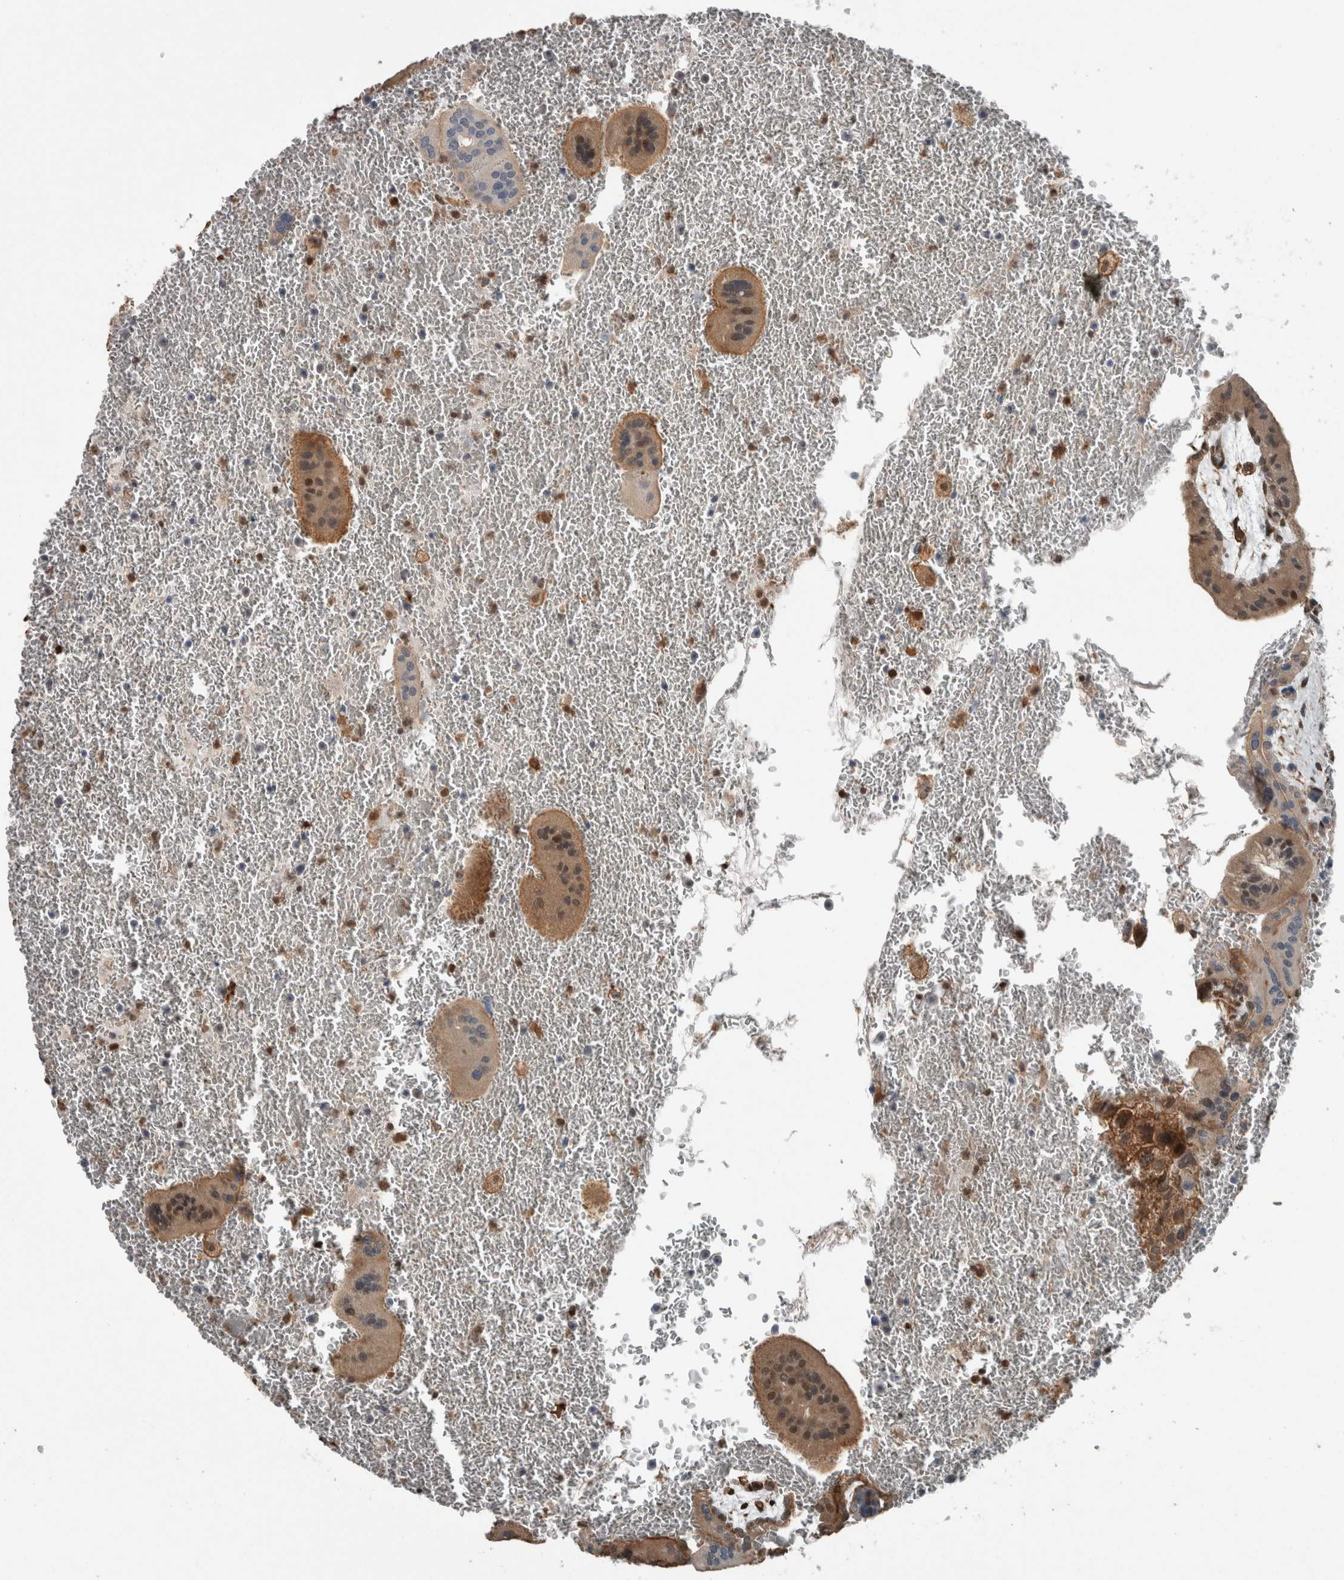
{"staining": {"intensity": "moderate", "quantity": ">75%", "location": "cytoplasmic/membranous,nuclear"}, "tissue": "placenta", "cell_type": "Trophoblastic cells", "image_type": "normal", "snomed": [{"axis": "morphology", "description": "Normal tissue, NOS"}, {"axis": "topography", "description": "Placenta"}], "caption": "Trophoblastic cells display medium levels of moderate cytoplasmic/membranous,nuclear positivity in approximately >75% of cells in benign placenta. (DAB IHC, brown staining for protein, blue staining for nuclei).", "gene": "MYO1E", "patient": {"sex": "female", "age": 35}}